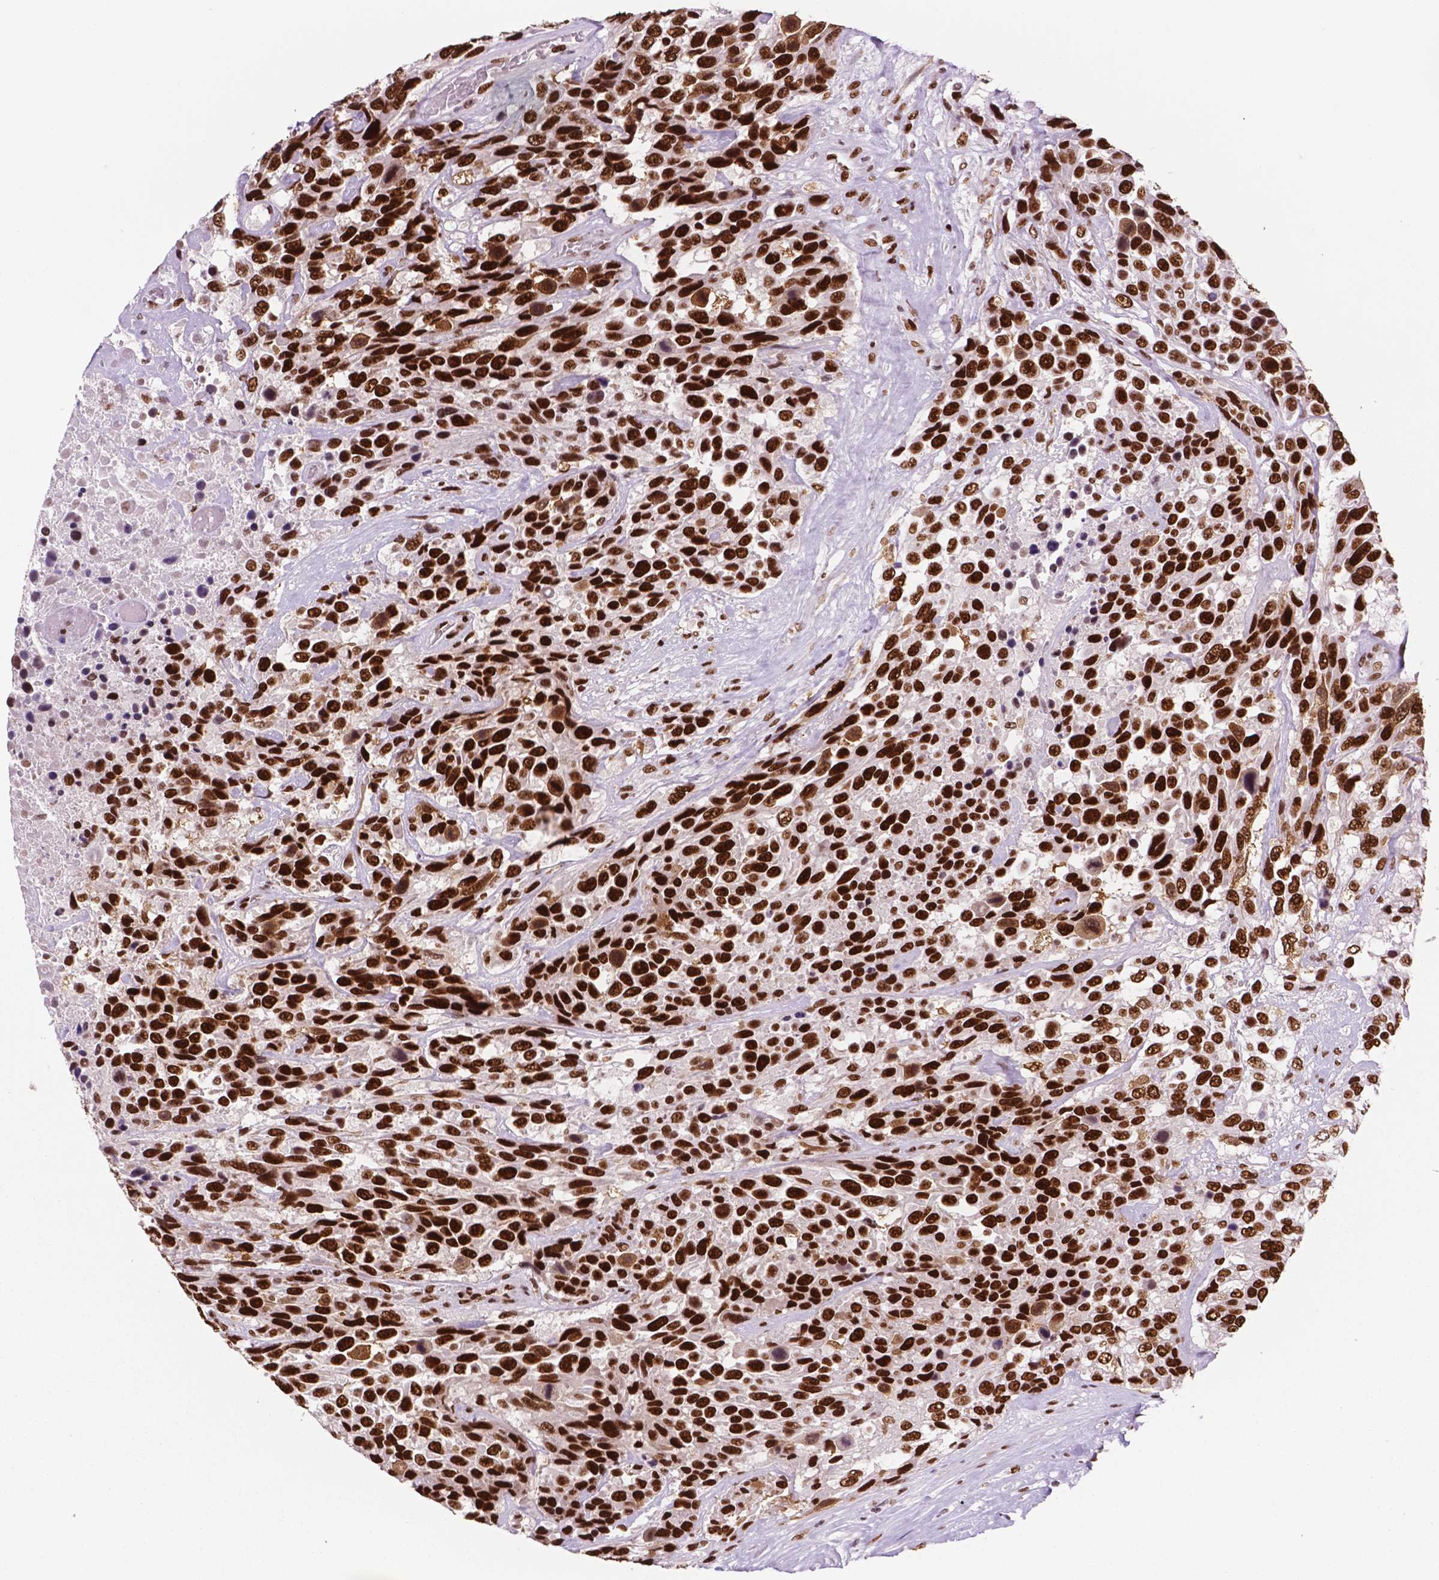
{"staining": {"intensity": "strong", "quantity": ">75%", "location": "nuclear"}, "tissue": "urothelial cancer", "cell_type": "Tumor cells", "image_type": "cancer", "snomed": [{"axis": "morphology", "description": "Urothelial carcinoma, High grade"}, {"axis": "topography", "description": "Urinary bladder"}], "caption": "Immunohistochemical staining of human urothelial carcinoma (high-grade) shows high levels of strong nuclear expression in about >75% of tumor cells. (brown staining indicates protein expression, while blue staining denotes nuclei).", "gene": "MSH6", "patient": {"sex": "female", "age": 70}}